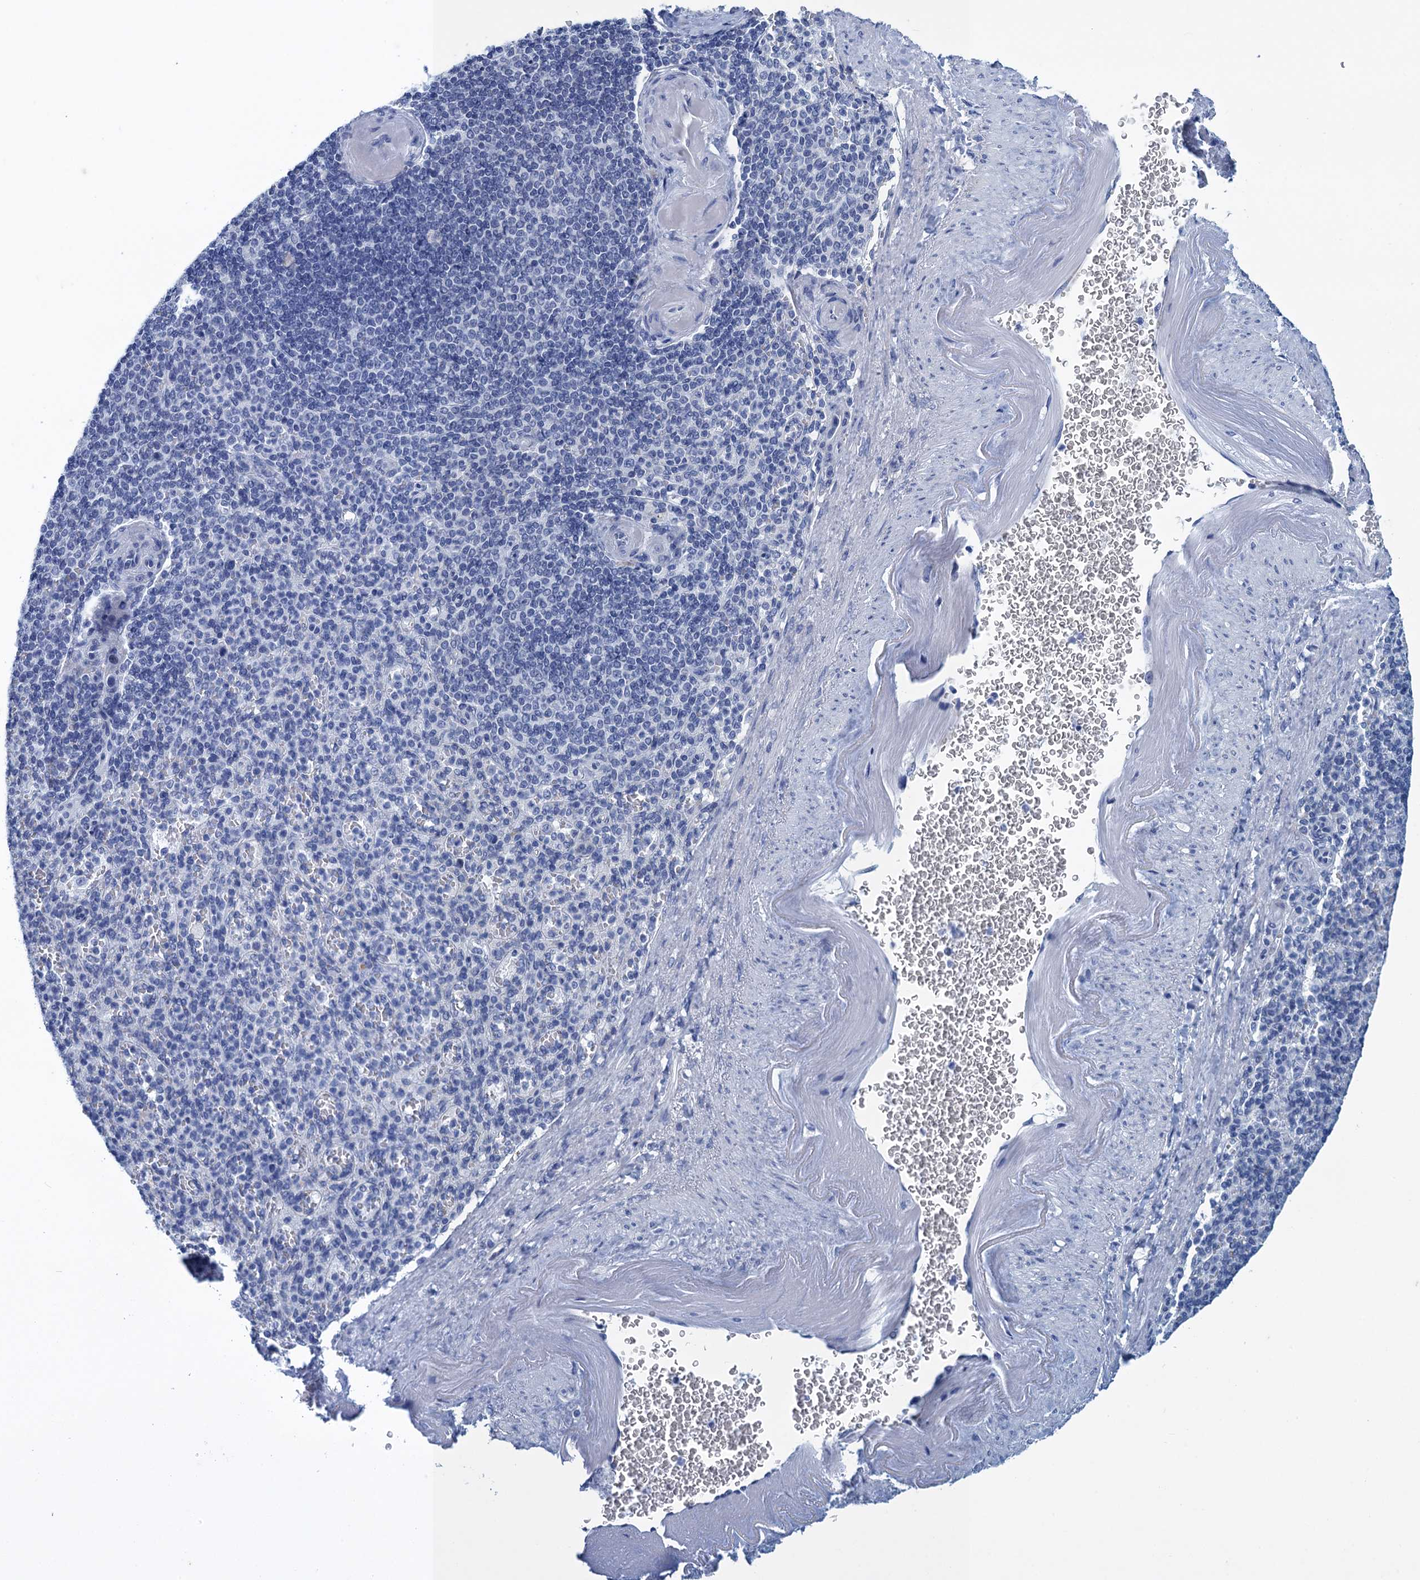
{"staining": {"intensity": "negative", "quantity": "none", "location": "none"}, "tissue": "spleen", "cell_type": "Cells in red pulp", "image_type": "normal", "snomed": [{"axis": "morphology", "description": "Normal tissue, NOS"}, {"axis": "topography", "description": "Spleen"}], "caption": "Cells in red pulp show no significant protein staining in benign spleen. The staining was performed using DAB (3,3'-diaminobenzidine) to visualize the protein expression in brown, while the nuclei were stained in blue with hematoxylin (Magnification: 20x).", "gene": "SCEL", "patient": {"sex": "female", "age": 74}}